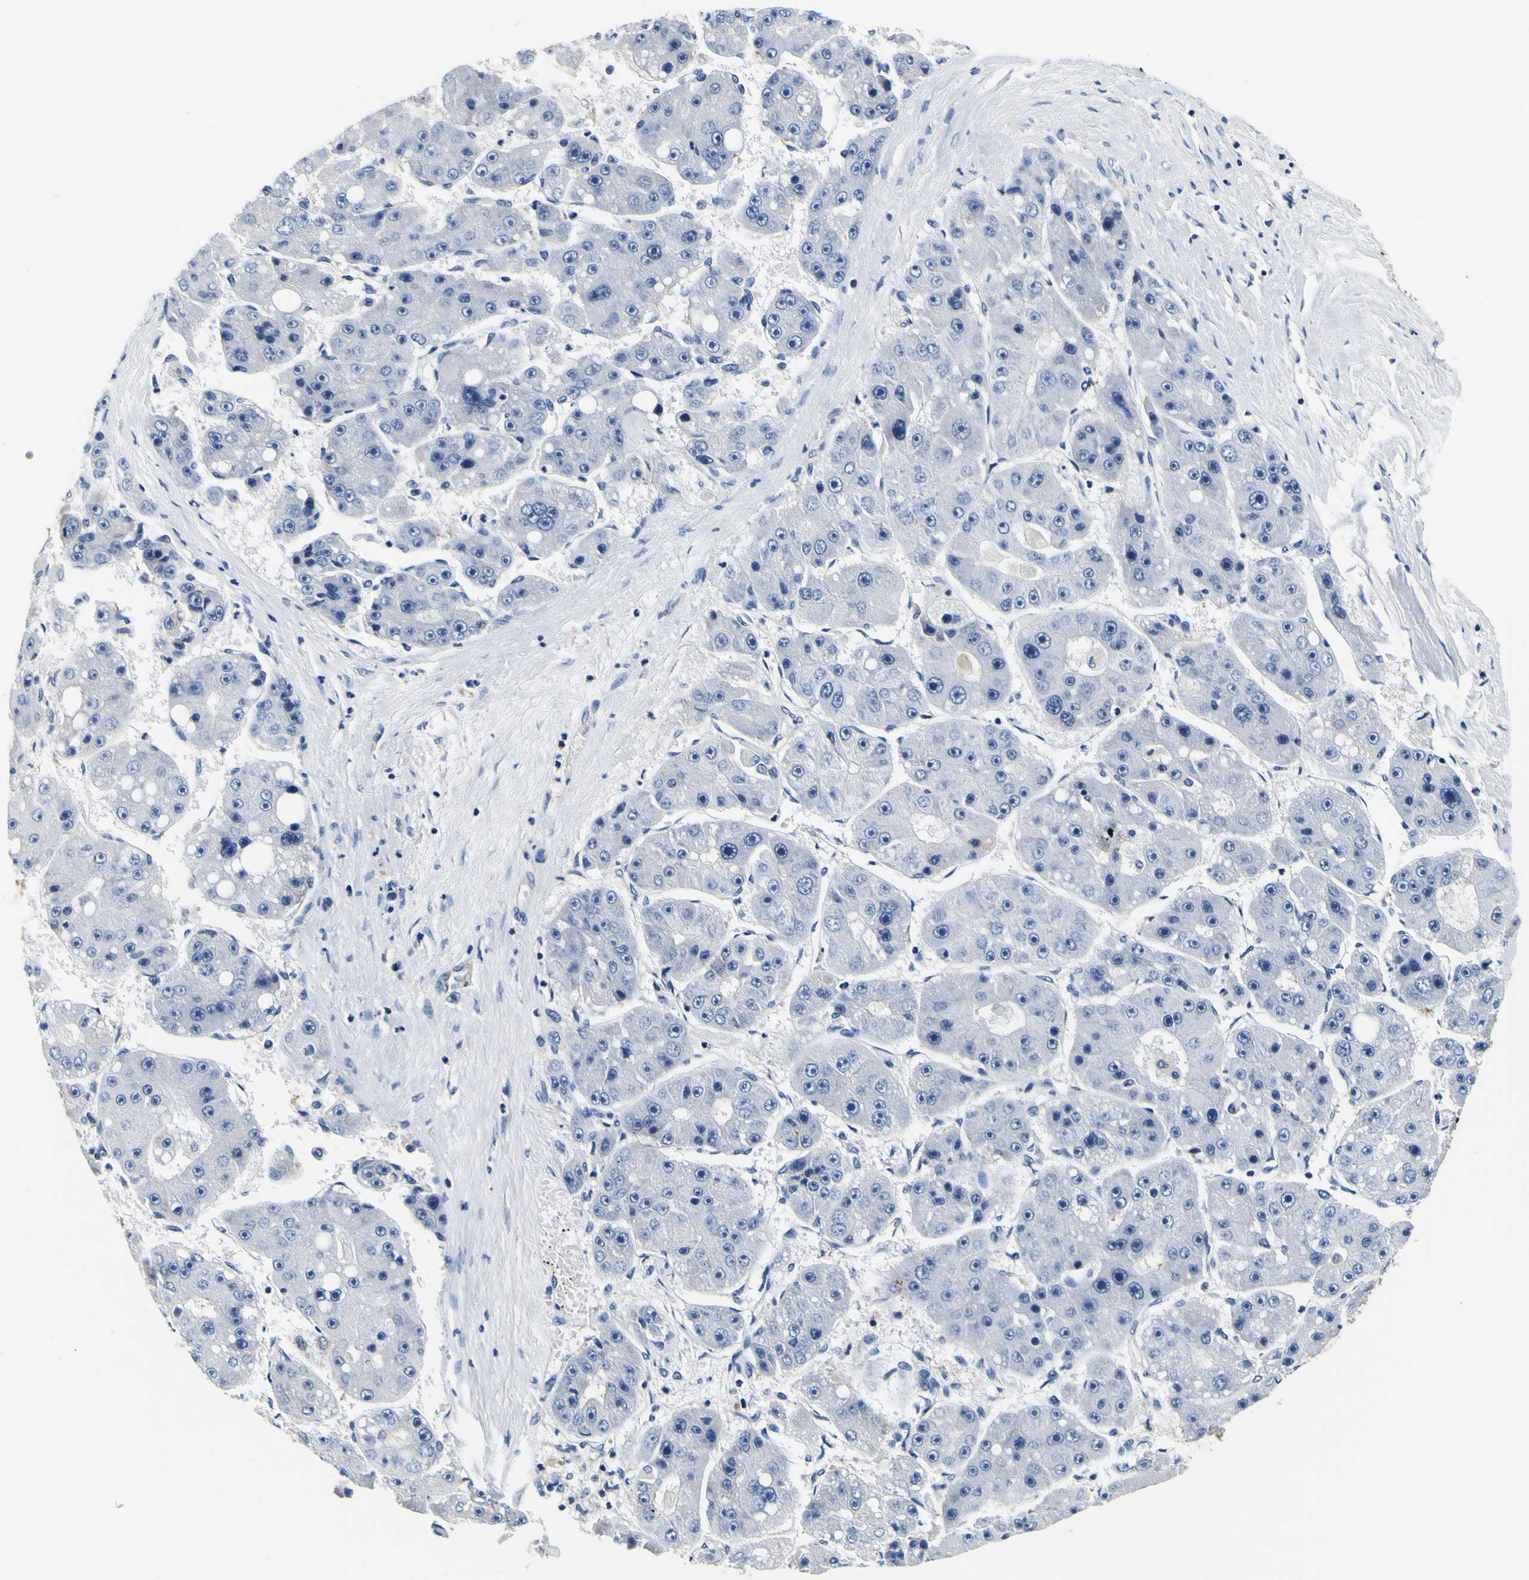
{"staining": {"intensity": "negative", "quantity": "none", "location": "none"}, "tissue": "liver cancer", "cell_type": "Tumor cells", "image_type": "cancer", "snomed": [{"axis": "morphology", "description": "Carcinoma, Hepatocellular, NOS"}, {"axis": "topography", "description": "Liver"}], "caption": "This is an IHC image of human hepatocellular carcinoma (liver). There is no positivity in tumor cells.", "gene": "TUBA1B", "patient": {"sex": "female", "age": 61}}